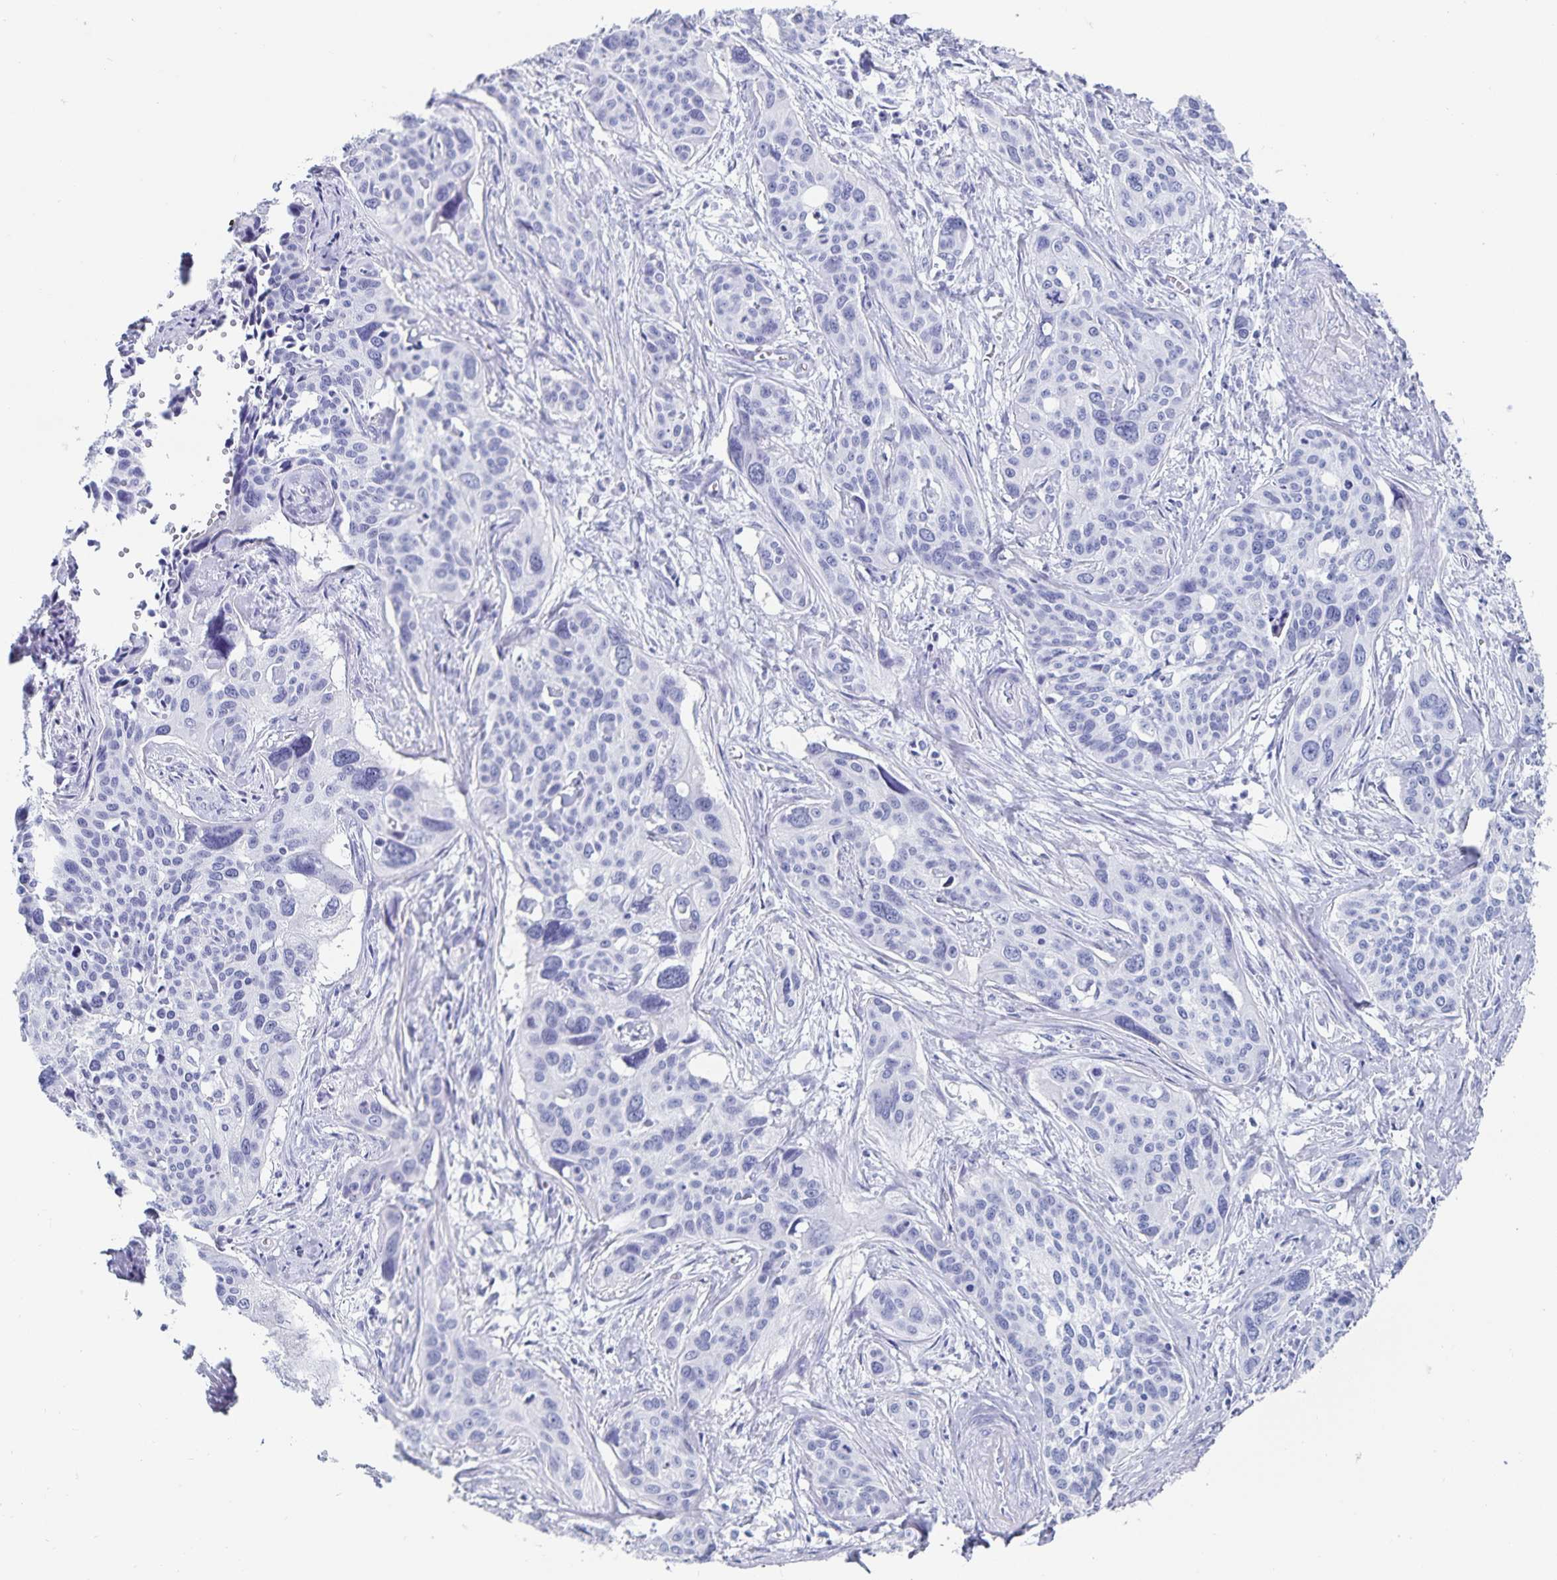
{"staining": {"intensity": "negative", "quantity": "none", "location": "none"}, "tissue": "cervical cancer", "cell_type": "Tumor cells", "image_type": "cancer", "snomed": [{"axis": "morphology", "description": "Squamous cell carcinoma, NOS"}, {"axis": "topography", "description": "Cervix"}], "caption": "Cervical cancer (squamous cell carcinoma) stained for a protein using IHC demonstrates no expression tumor cells.", "gene": "C19orf73", "patient": {"sex": "female", "age": 31}}